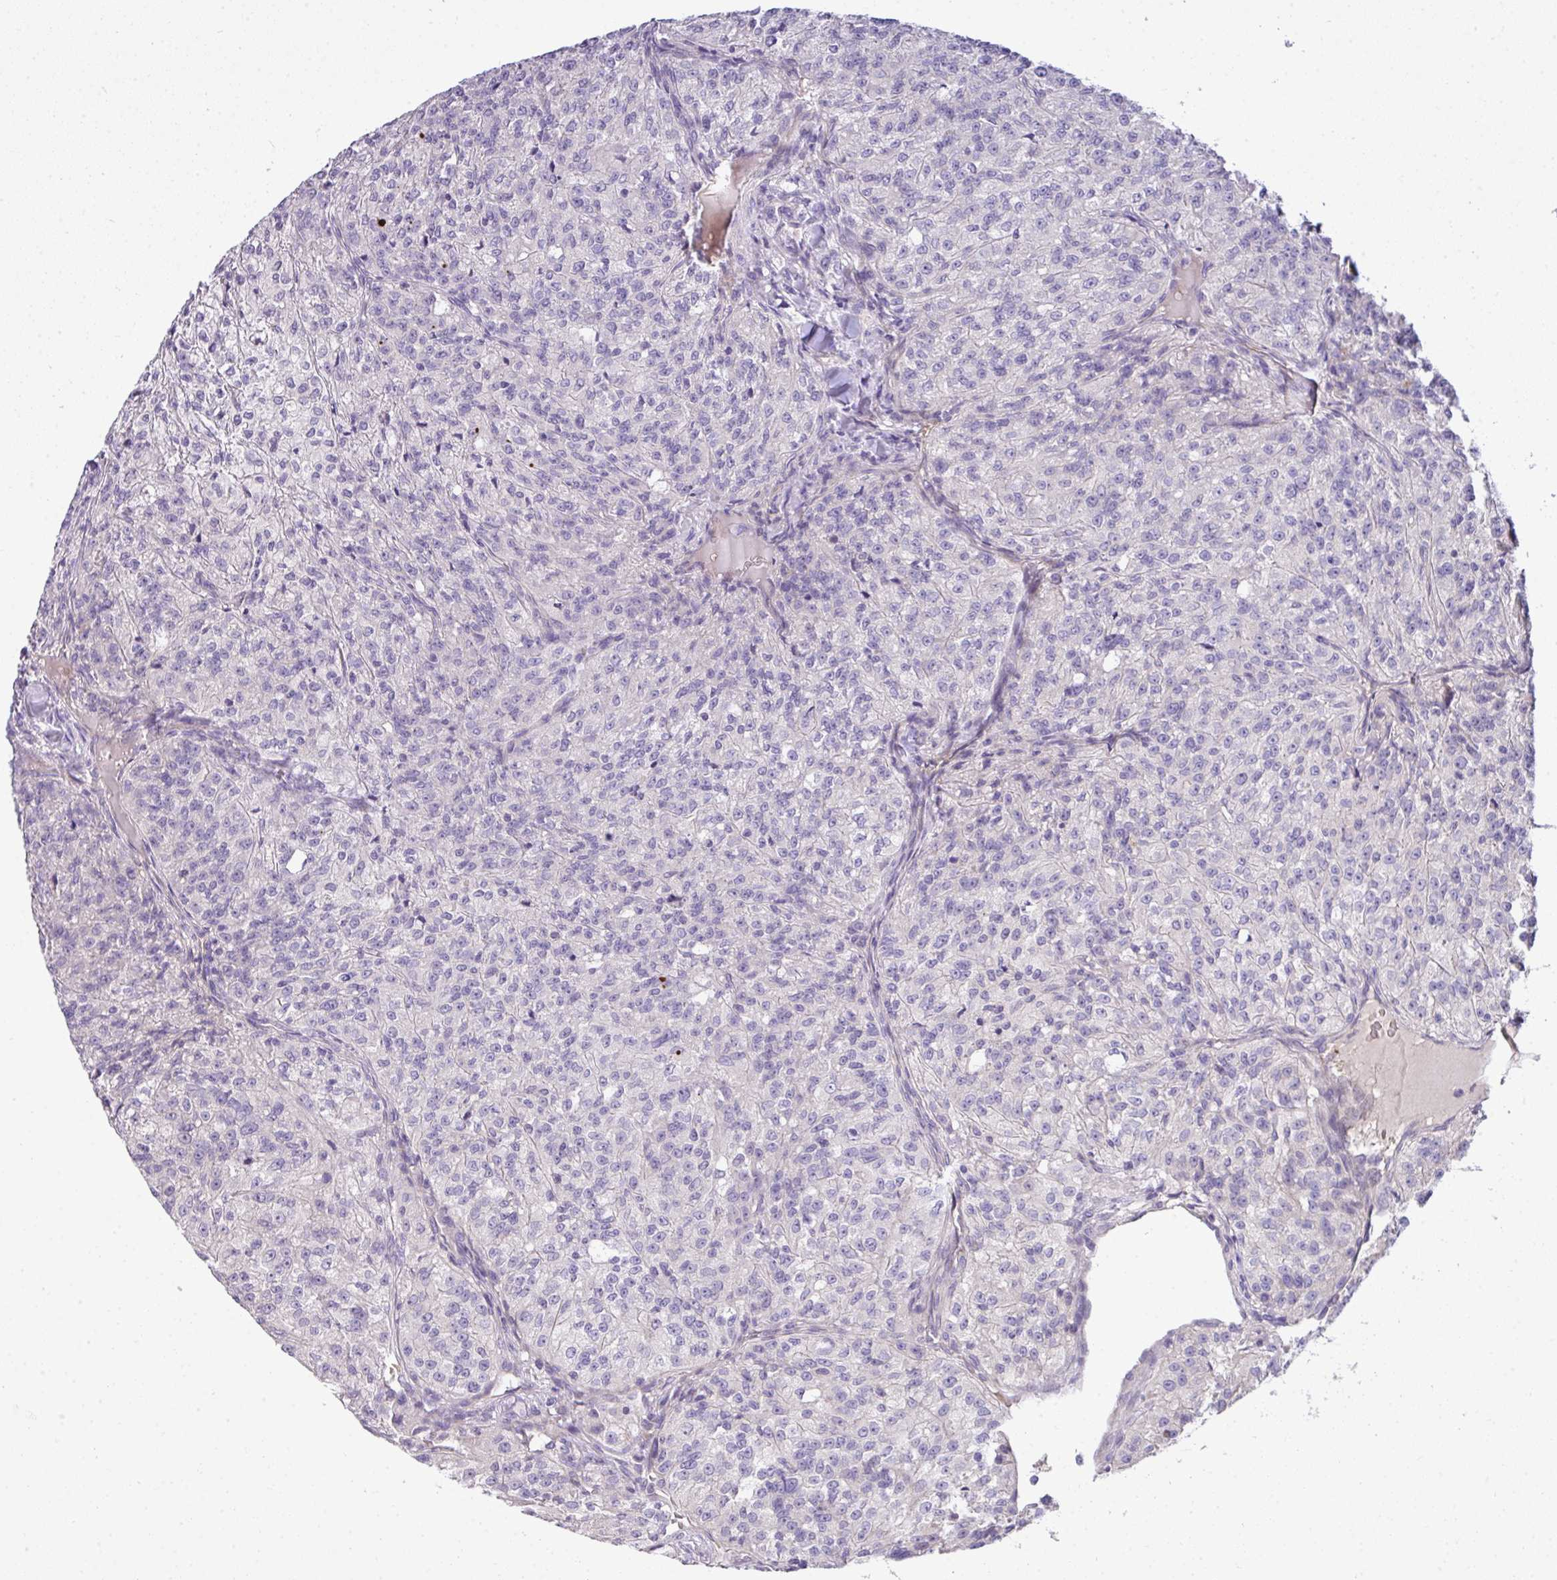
{"staining": {"intensity": "negative", "quantity": "none", "location": "none"}, "tissue": "renal cancer", "cell_type": "Tumor cells", "image_type": "cancer", "snomed": [{"axis": "morphology", "description": "Adenocarcinoma, NOS"}, {"axis": "topography", "description": "Kidney"}], "caption": "IHC of human renal adenocarcinoma shows no expression in tumor cells.", "gene": "PIK3R5", "patient": {"sex": "female", "age": 63}}